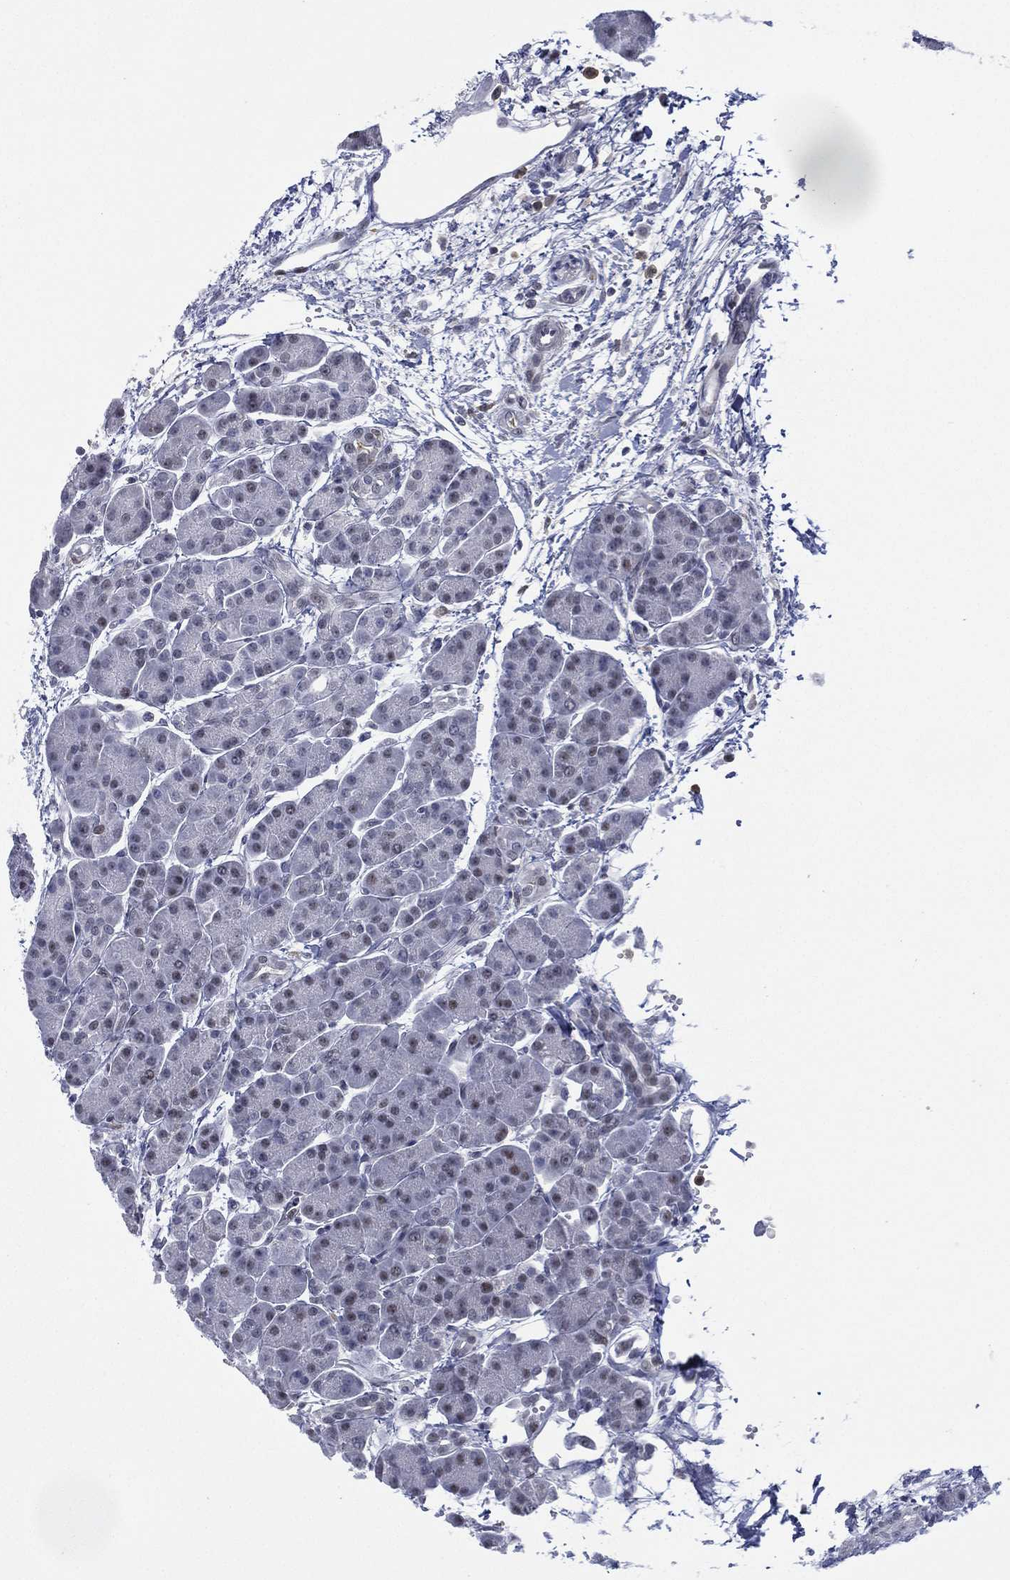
{"staining": {"intensity": "weak", "quantity": "<25%", "location": "nuclear"}, "tissue": "pancreas", "cell_type": "Exocrine glandular cells", "image_type": "normal", "snomed": [{"axis": "morphology", "description": "Normal tissue, NOS"}, {"axis": "topography", "description": "Pancreas"}], "caption": "This is an immunohistochemistry photomicrograph of unremarkable human pancreas. There is no staining in exocrine glandular cells.", "gene": "ZNF711", "patient": {"sex": "female", "age": 63}}